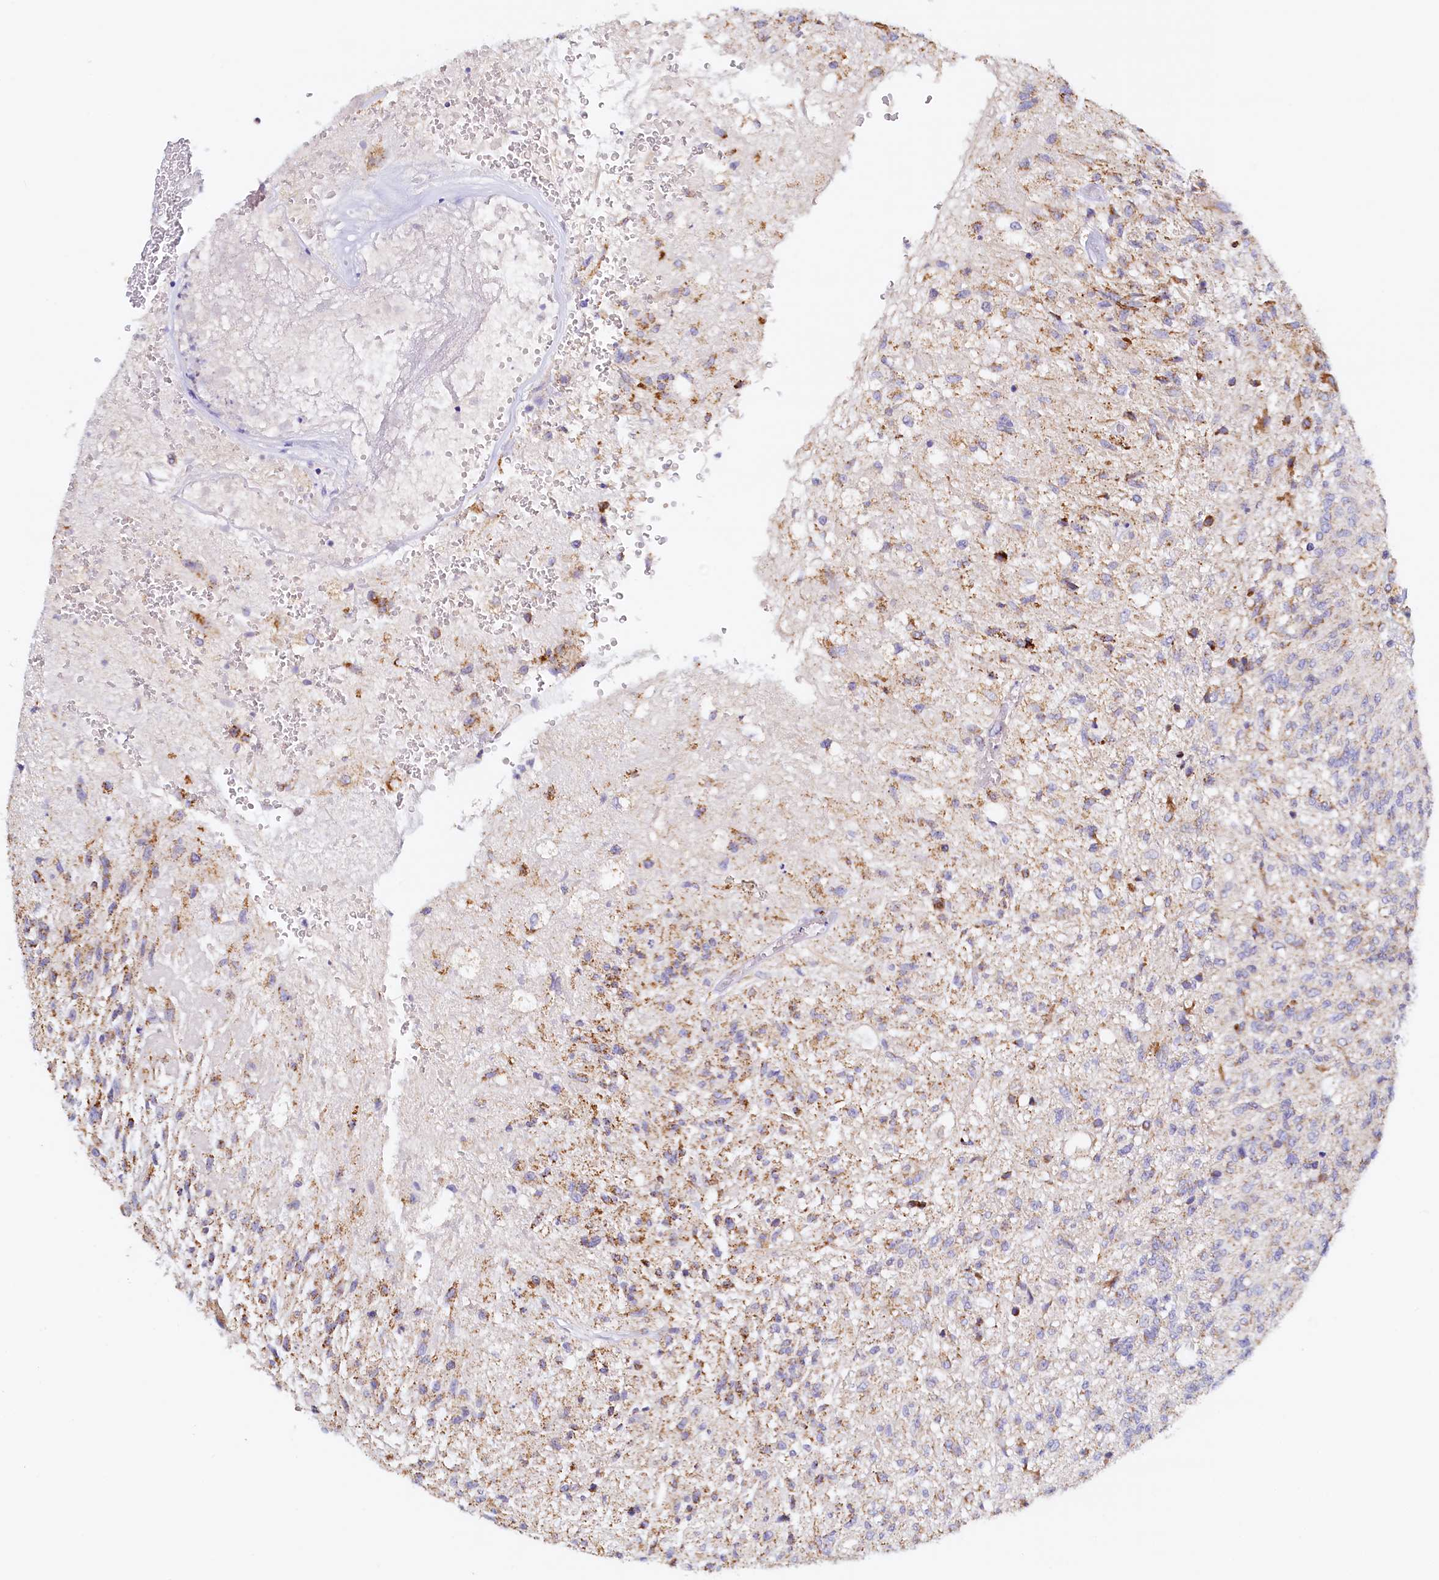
{"staining": {"intensity": "moderate", "quantity": "<25%", "location": "cytoplasmic/membranous"}, "tissue": "glioma", "cell_type": "Tumor cells", "image_type": "cancer", "snomed": [{"axis": "morphology", "description": "Glioma, malignant, High grade"}, {"axis": "topography", "description": "Brain"}], "caption": "Immunohistochemical staining of malignant high-grade glioma displays low levels of moderate cytoplasmic/membranous protein positivity in about <25% of tumor cells.", "gene": "POC1A", "patient": {"sex": "male", "age": 56}}